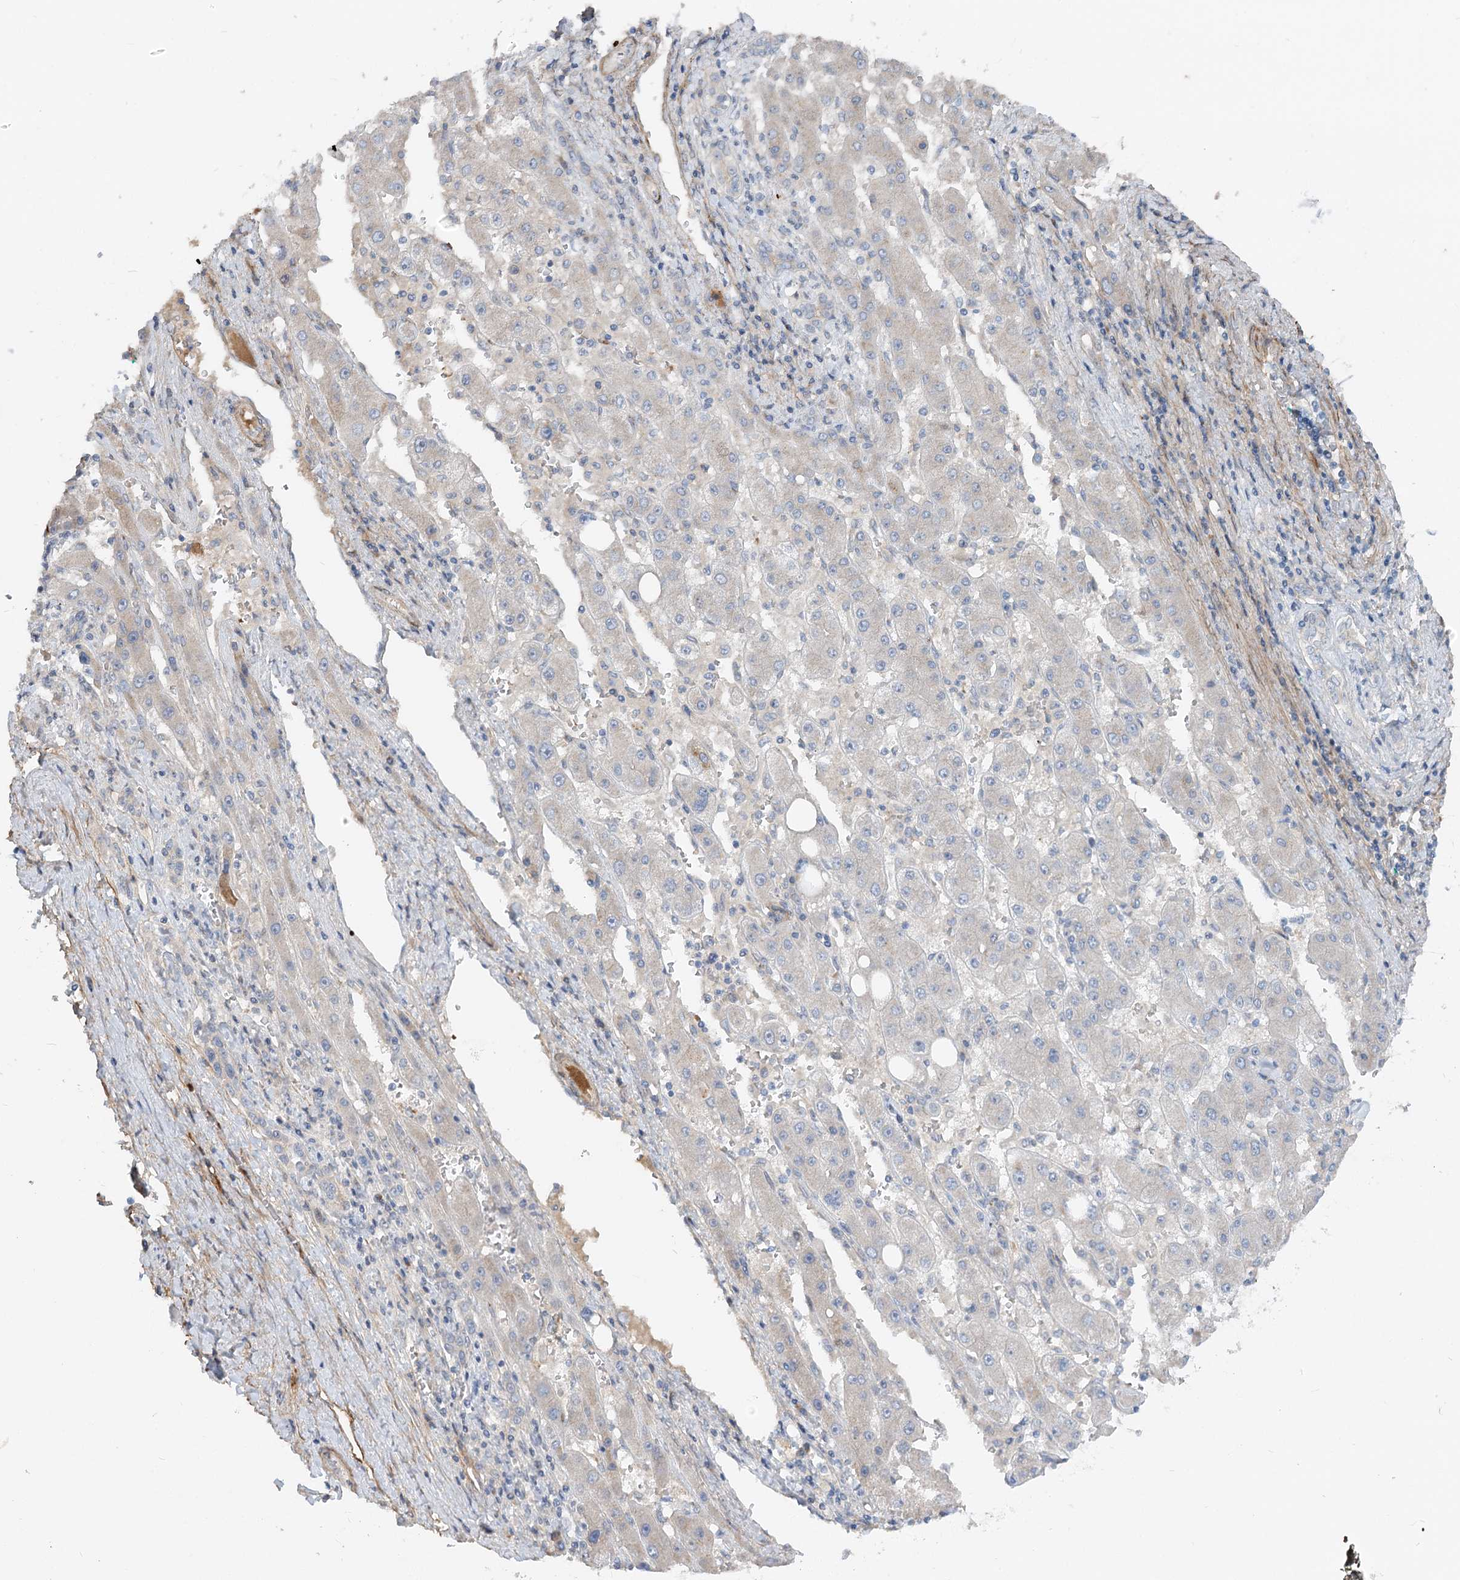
{"staining": {"intensity": "negative", "quantity": "none", "location": "none"}, "tissue": "liver cancer", "cell_type": "Tumor cells", "image_type": "cancer", "snomed": [{"axis": "morphology", "description": "Carcinoma, Hepatocellular, NOS"}, {"axis": "topography", "description": "Liver"}], "caption": "IHC histopathology image of hepatocellular carcinoma (liver) stained for a protein (brown), which shows no positivity in tumor cells.", "gene": "FGF19", "patient": {"sex": "female", "age": 73}}